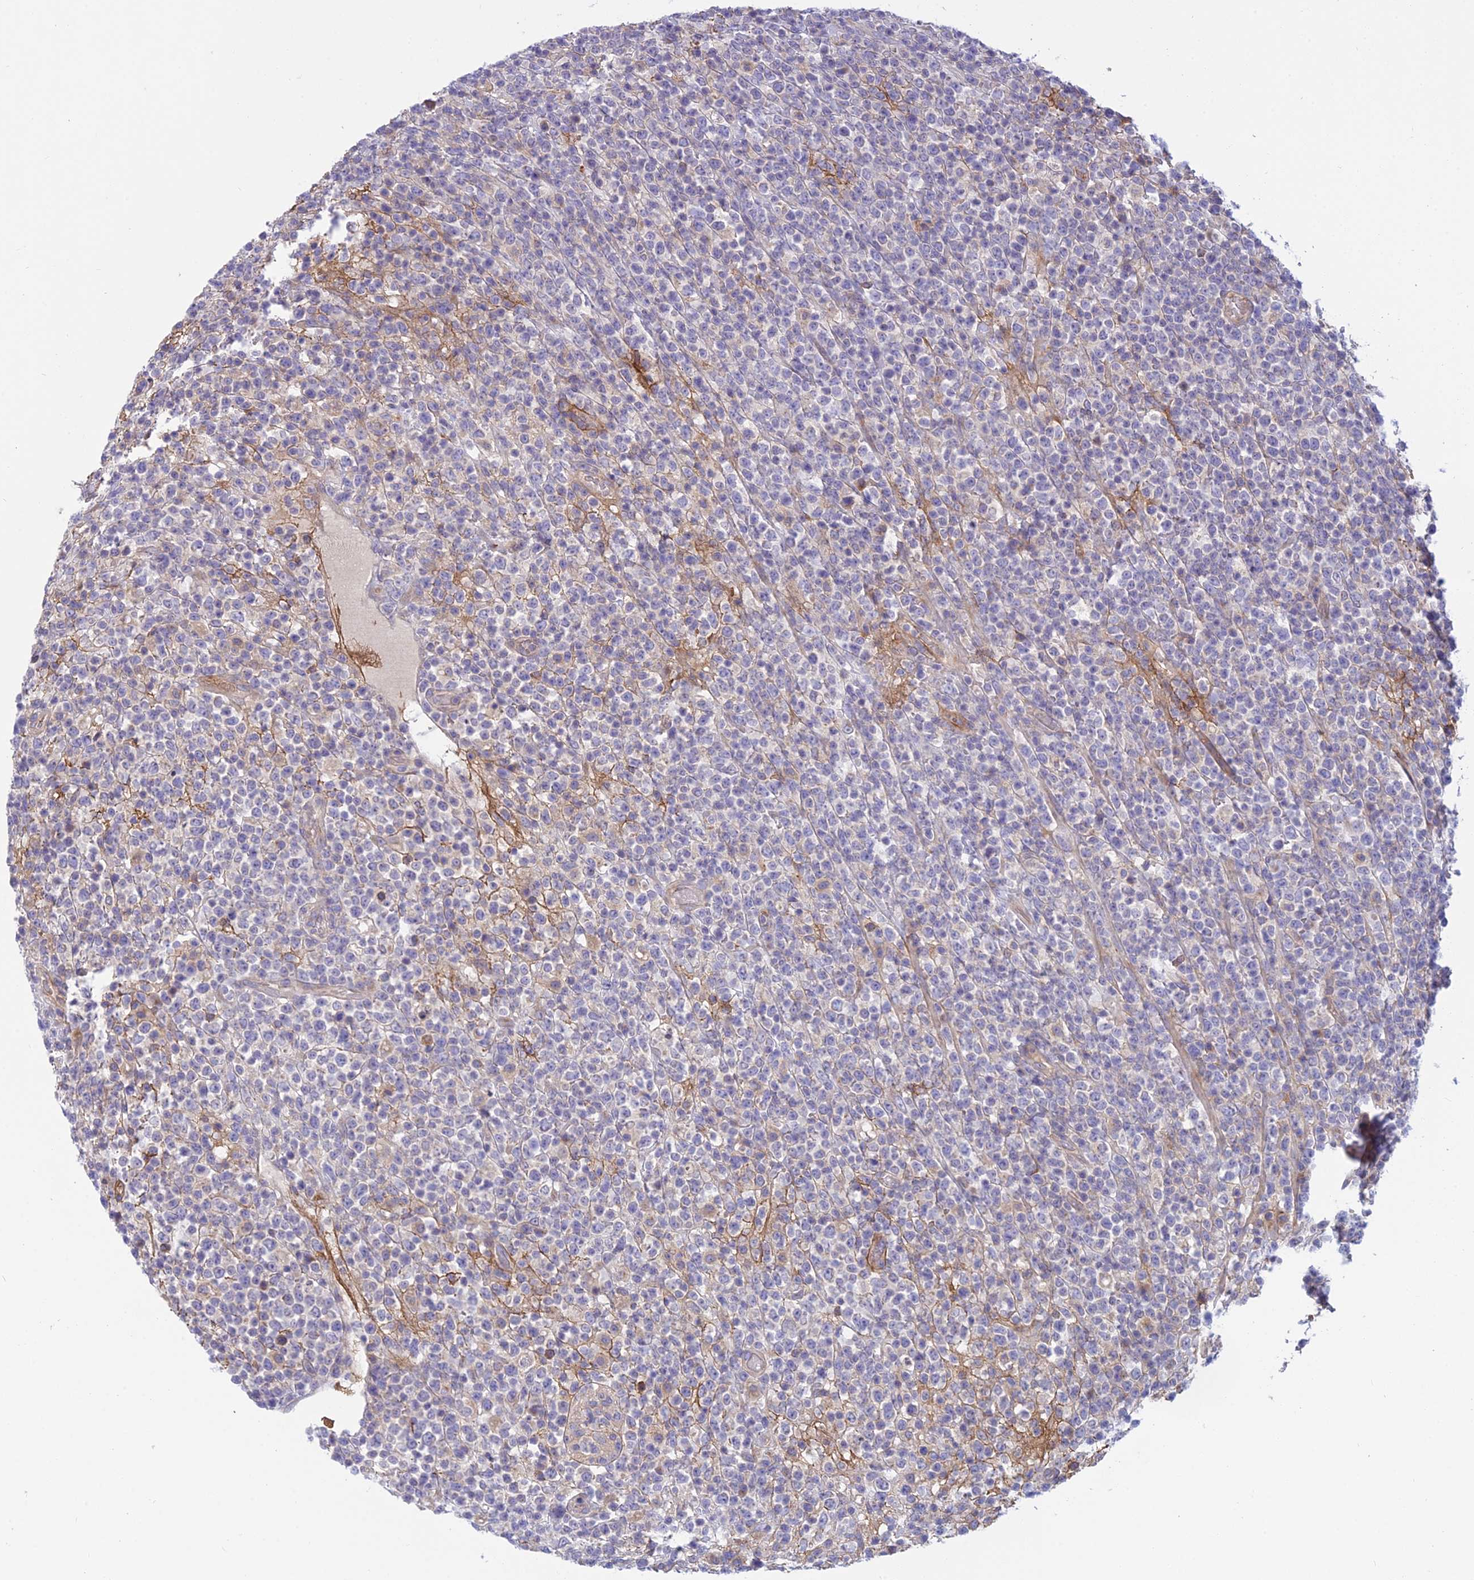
{"staining": {"intensity": "negative", "quantity": "none", "location": "none"}, "tissue": "lymphoma", "cell_type": "Tumor cells", "image_type": "cancer", "snomed": [{"axis": "morphology", "description": "Malignant lymphoma, non-Hodgkin's type, High grade"}, {"axis": "topography", "description": "Colon"}], "caption": "Tumor cells show no significant staining in high-grade malignant lymphoma, non-Hodgkin's type.", "gene": "DUS2", "patient": {"sex": "female", "age": 53}}